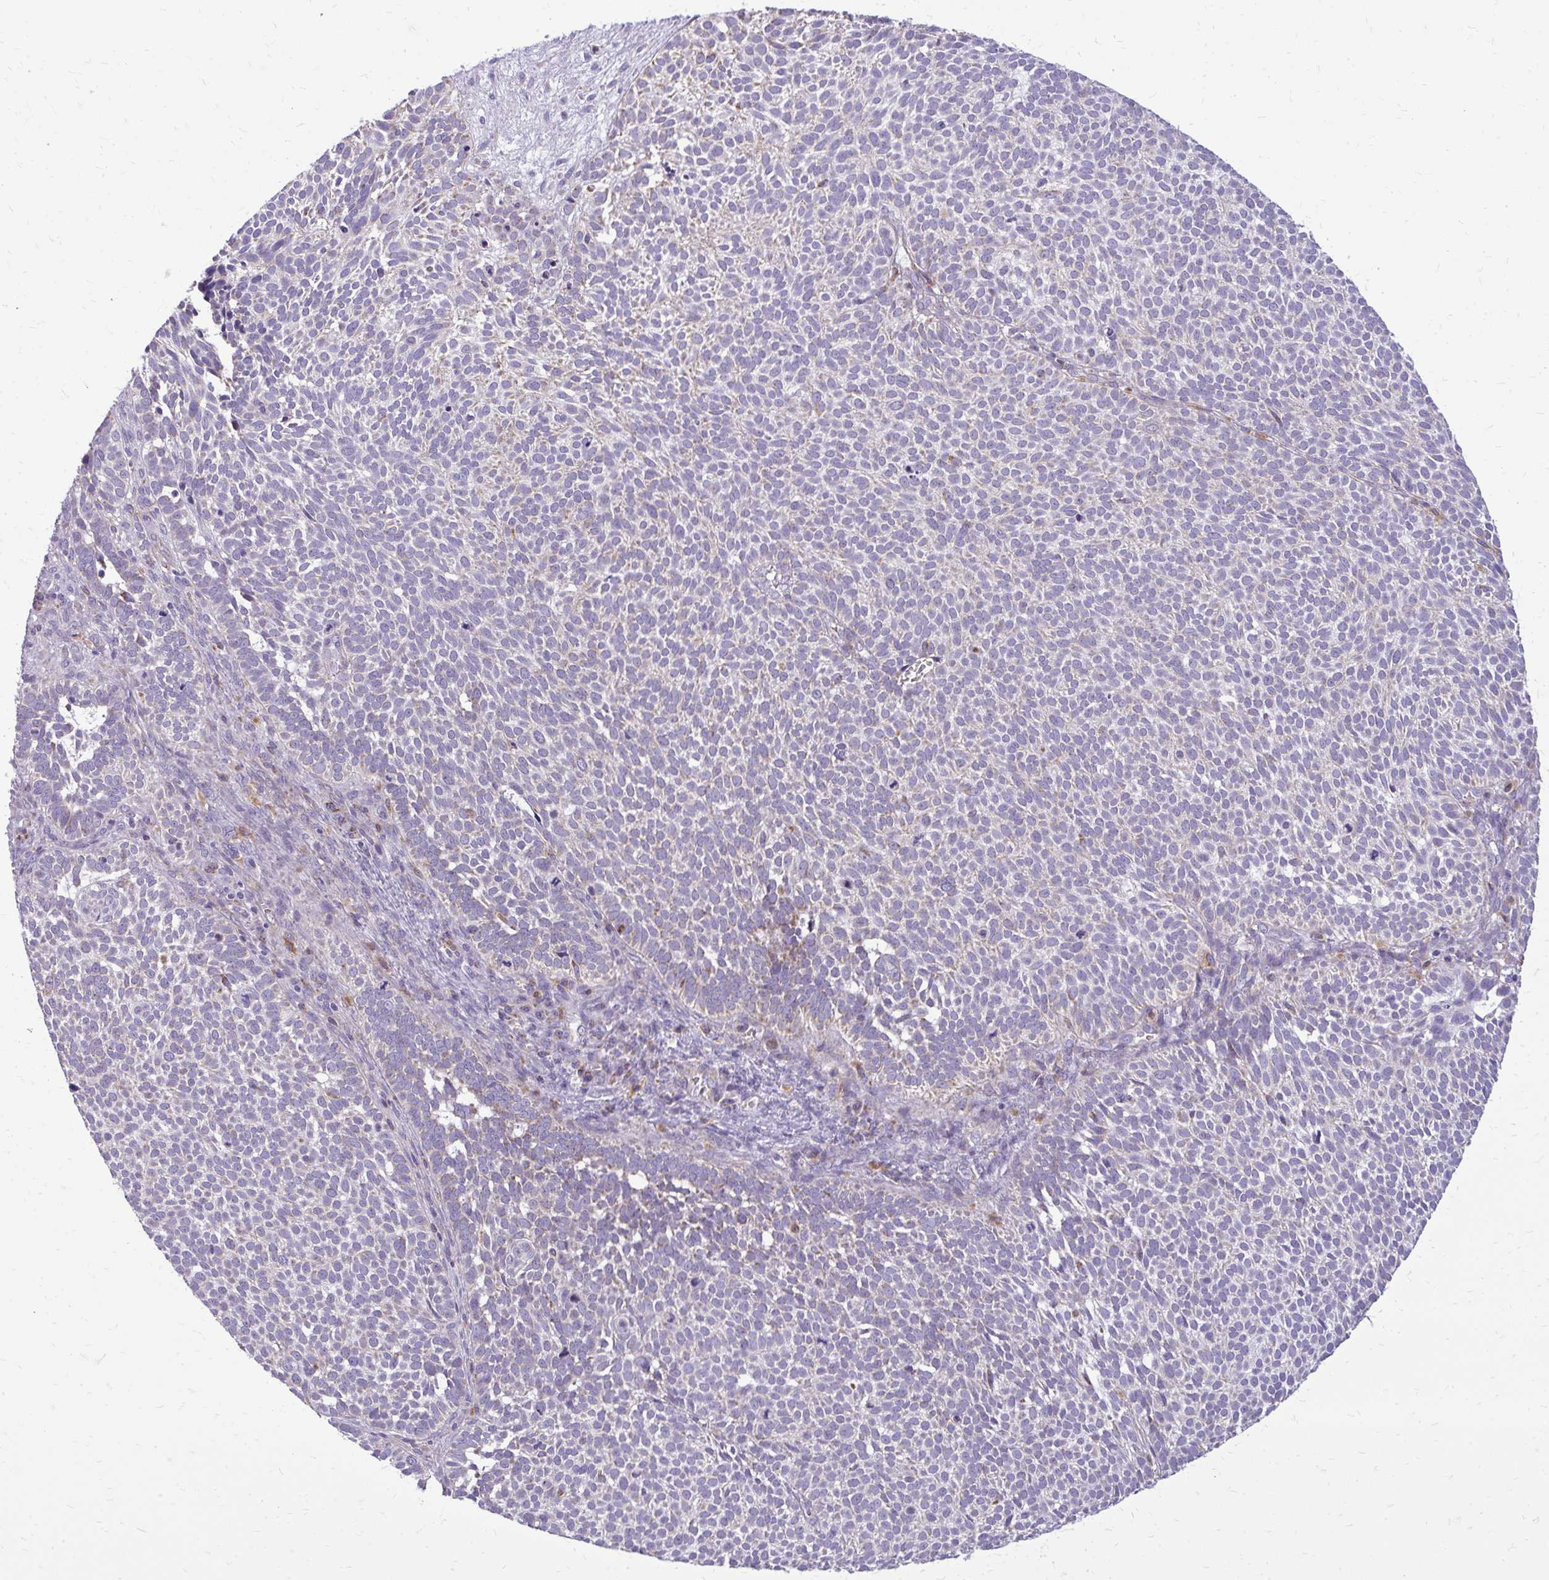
{"staining": {"intensity": "negative", "quantity": "none", "location": "none"}, "tissue": "skin cancer", "cell_type": "Tumor cells", "image_type": "cancer", "snomed": [{"axis": "morphology", "description": "Basal cell carcinoma"}, {"axis": "topography", "description": "Skin"}], "caption": "A high-resolution photomicrograph shows IHC staining of skin basal cell carcinoma, which displays no significant positivity in tumor cells.", "gene": "IFIT1", "patient": {"sex": "male", "age": 63}}